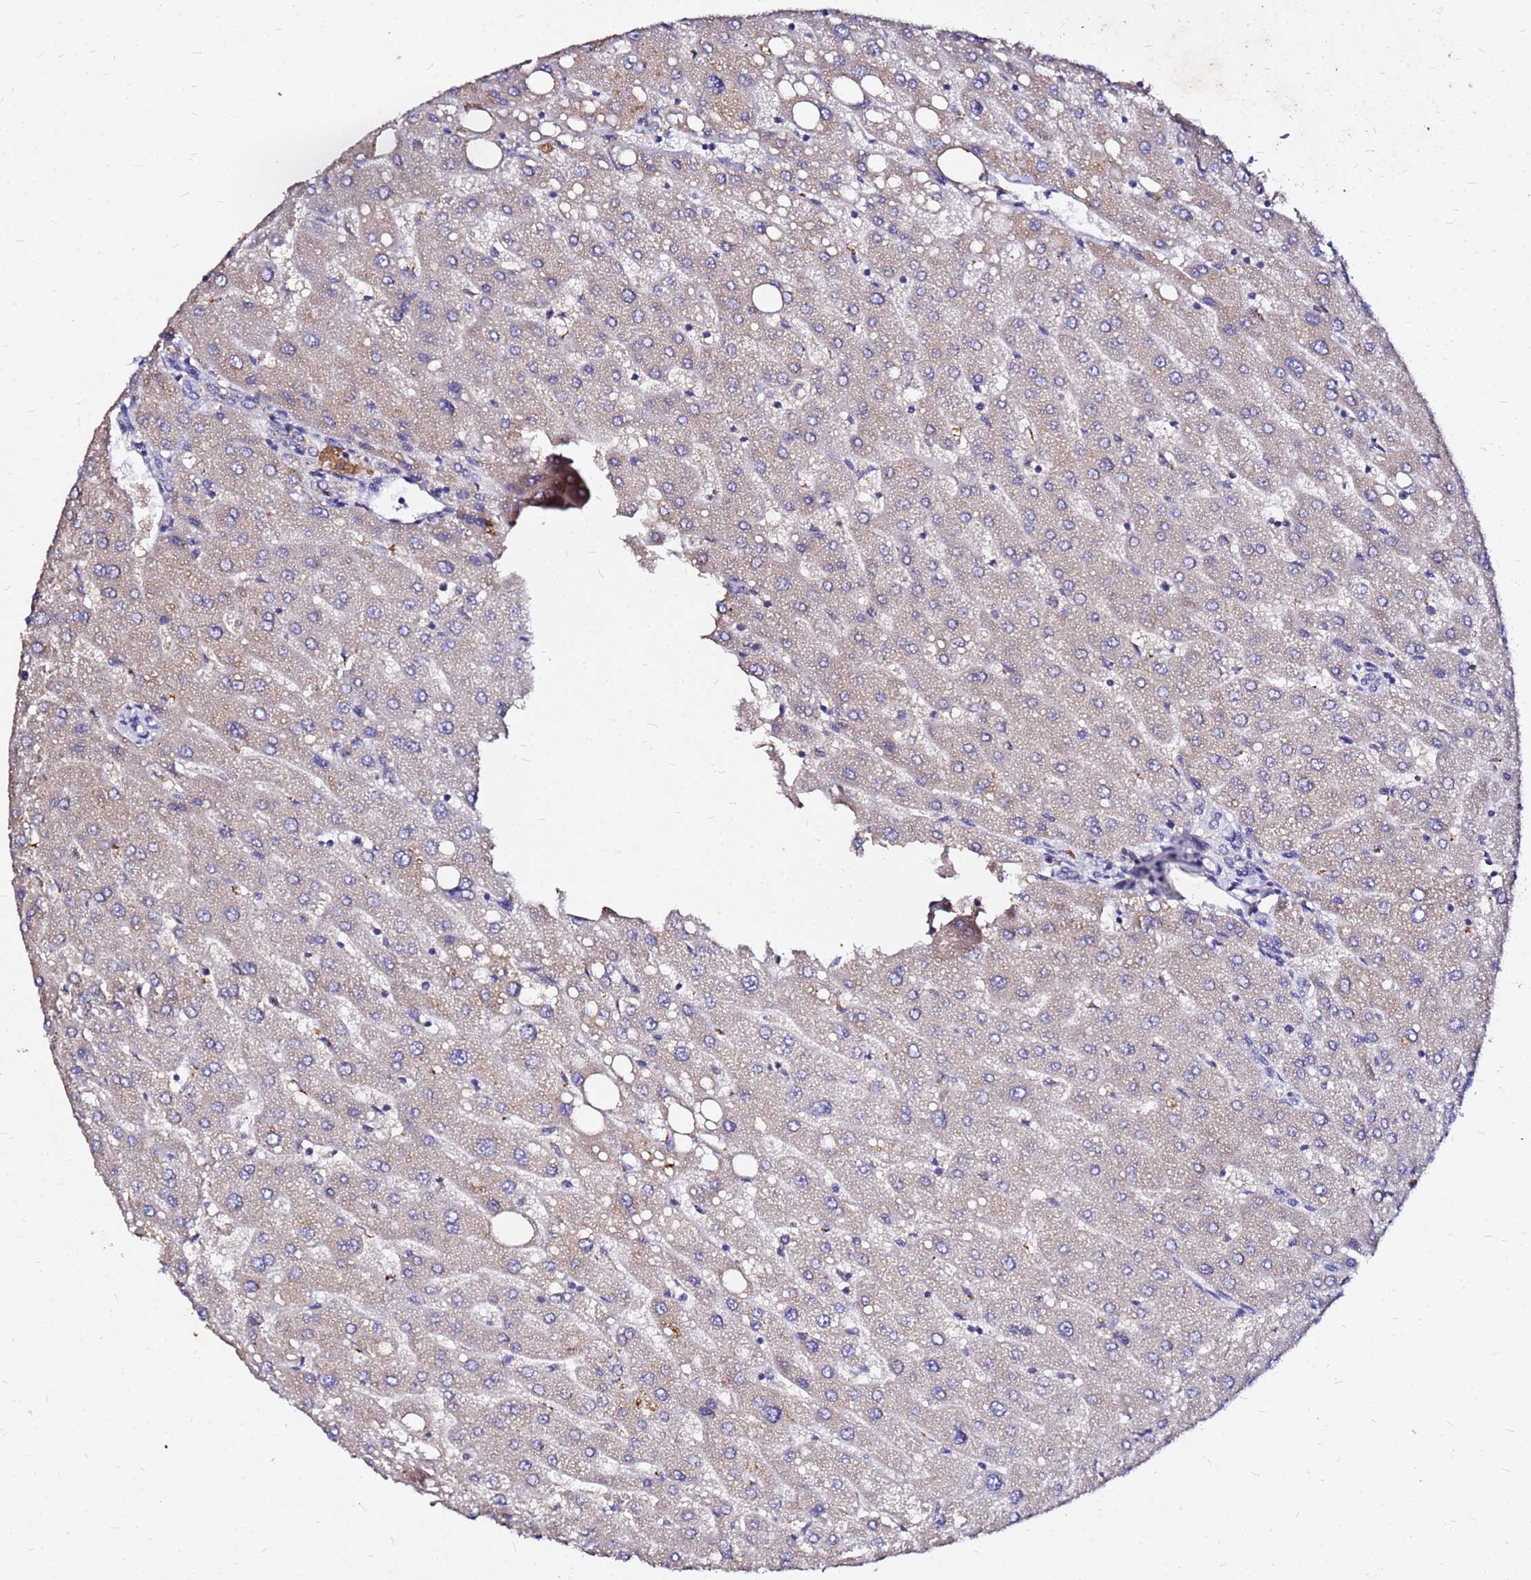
{"staining": {"intensity": "negative", "quantity": "none", "location": "none"}, "tissue": "liver", "cell_type": "Cholangiocytes", "image_type": "normal", "snomed": [{"axis": "morphology", "description": "Normal tissue, NOS"}, {"axis": "topography", "description": "Liver"}], "caption": "This histopathology image is of unremarkable liver stained with immunohistochemistry to label a protein in brown with the nuclei are counter-stained blue. There is no staining in cholangiocytes.", "gene": "FAM183A", "patient": {"sex": "male", "age": 67}}